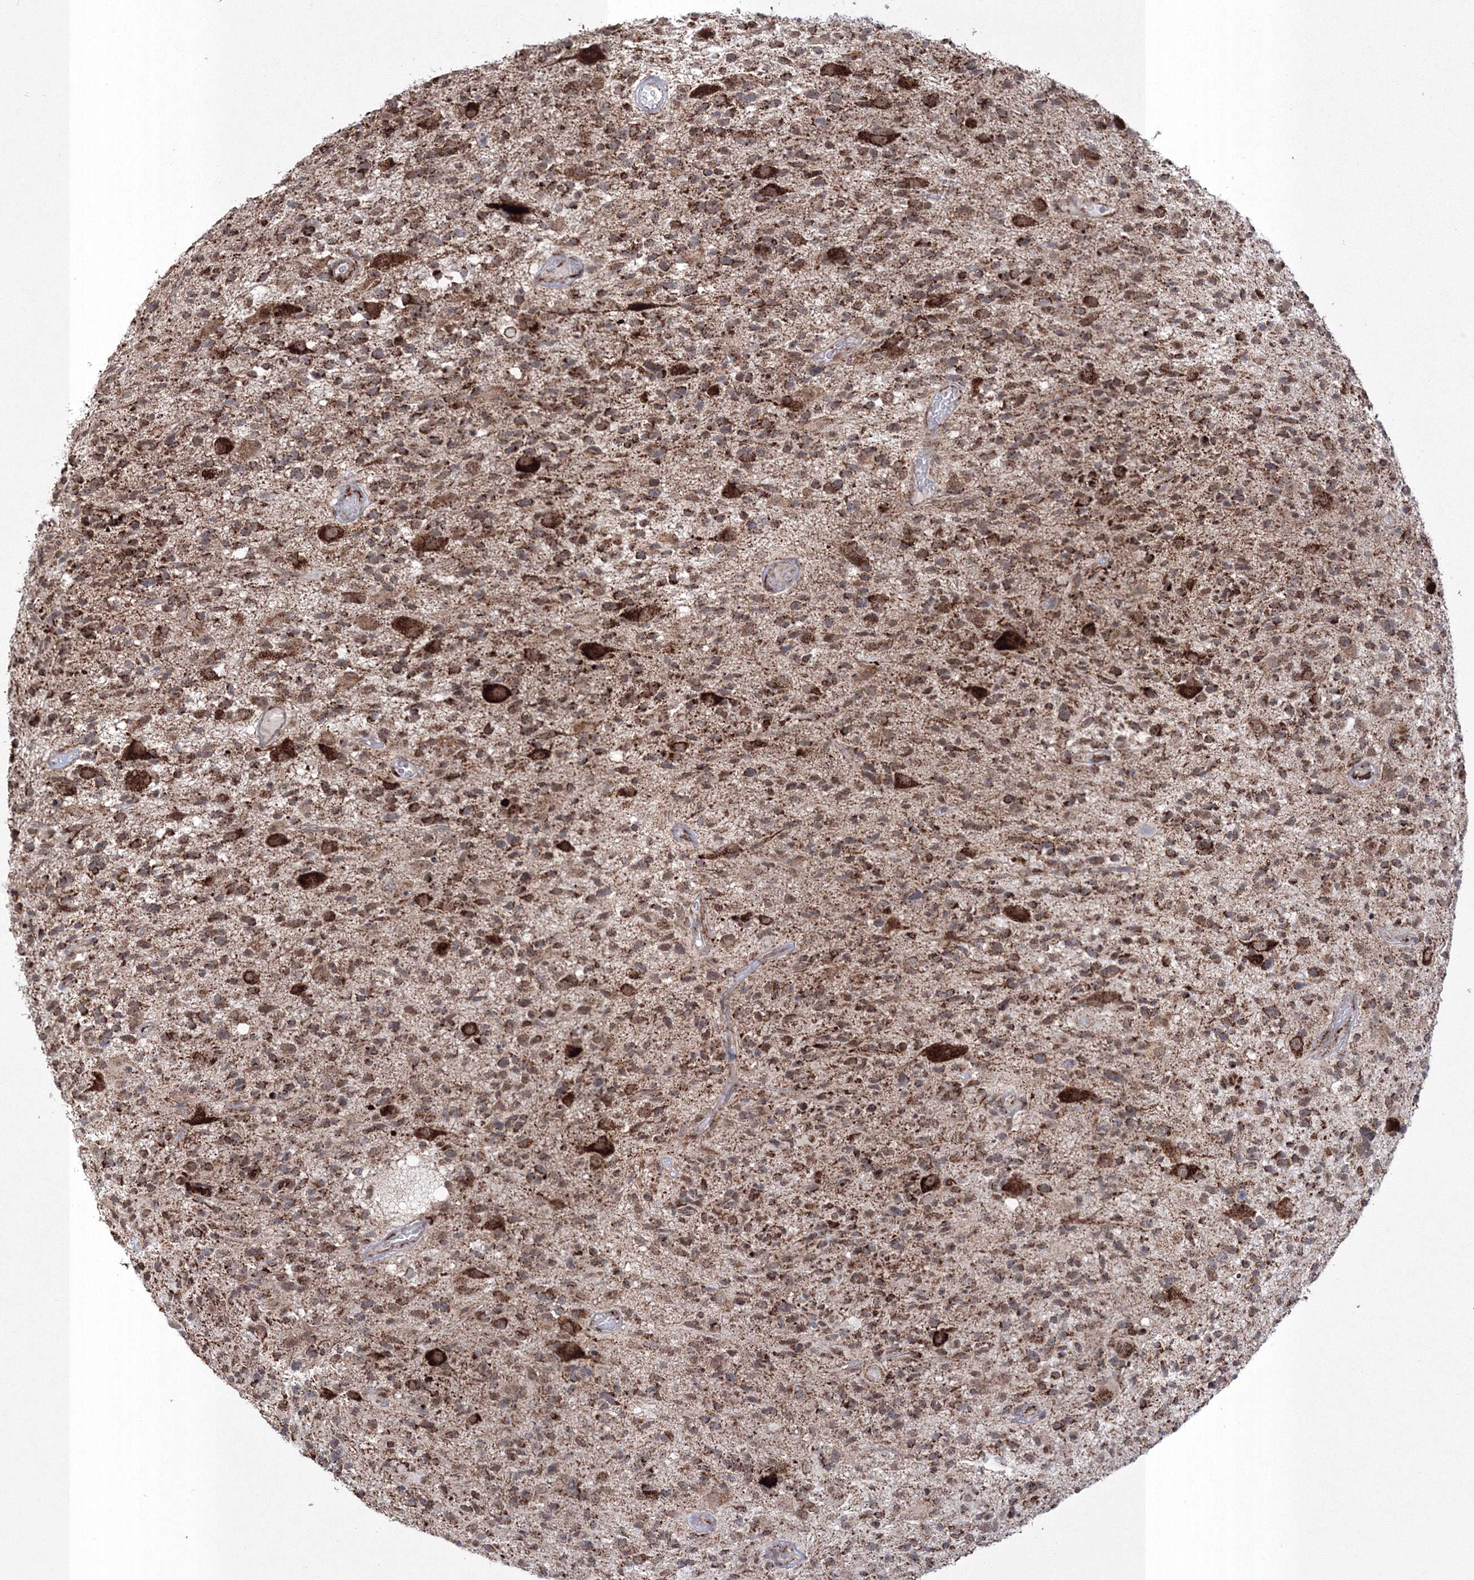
{"staining": {"intensity": "strong", "quantity": ">75%", "location": "cytoplasmic/membranous,nuclear"}, "tissue": "glioma", "cell_type": "Tumor cells", "image_type": "cancer", "snomed": [{"axis": "morphology", "description": "Glioma, malignant, High grade"}, {"axis": "morphology", "description": "Glioblastoma, NOS"}, {"axis": "topography", "description": "Brain"}], "caption": "Immunohistochemistry image of neoplastic tissue: human malignant glioma (high-grade) stained using immunohistochemistry (IHC) displays high levels of strong protein expression localized specifically in the cytoplasmic/membranous and nuclear of tumor cells, appearing as a cytoplasmic/membranous and nuclear brown color.", "gene": "GRSF1", "patient": {"sex": "male", "age": 60}}